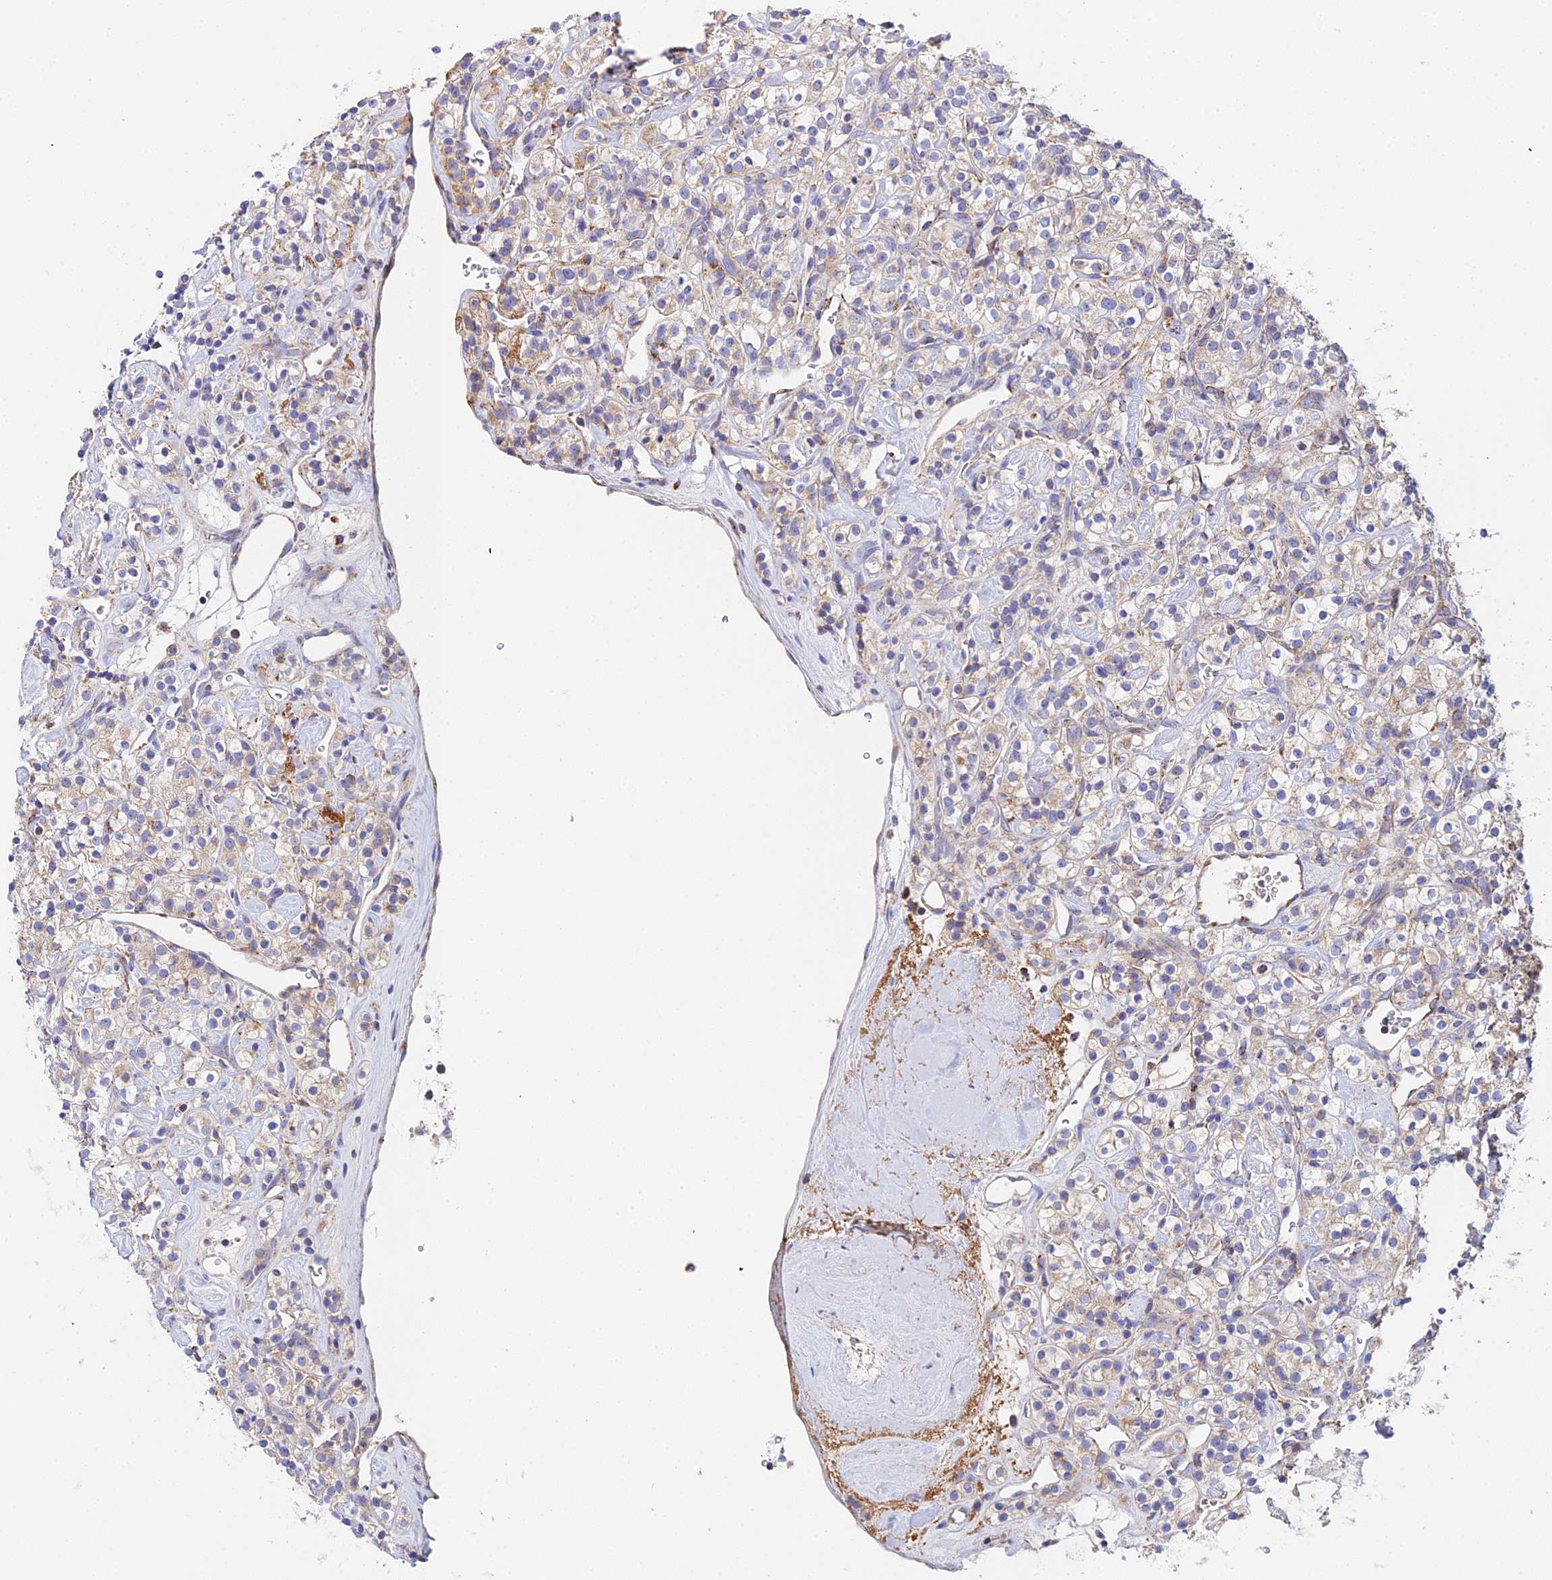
{"staining": {"intensity": "weak", "quantity": "25%-75%", "location": "cytoplasmic/membranous"}, "tissue": "renal cancer", "cell_type": "Tumor cells", "image_type": "cancer", "snomed": [{"axis": "morphology", "description": "Adenocarcinoma, NOS"}, {"axis": "topography", "description": "Kidney"}], "caption": "Protein staining of adenocarcinoma (renal) tissue shows weak cytoplasmic/membranous staining in about 25%-75% of tumor cells.", "gene": "NIPSNAP3A", "patient": {"sex": "male", "age": 77}}